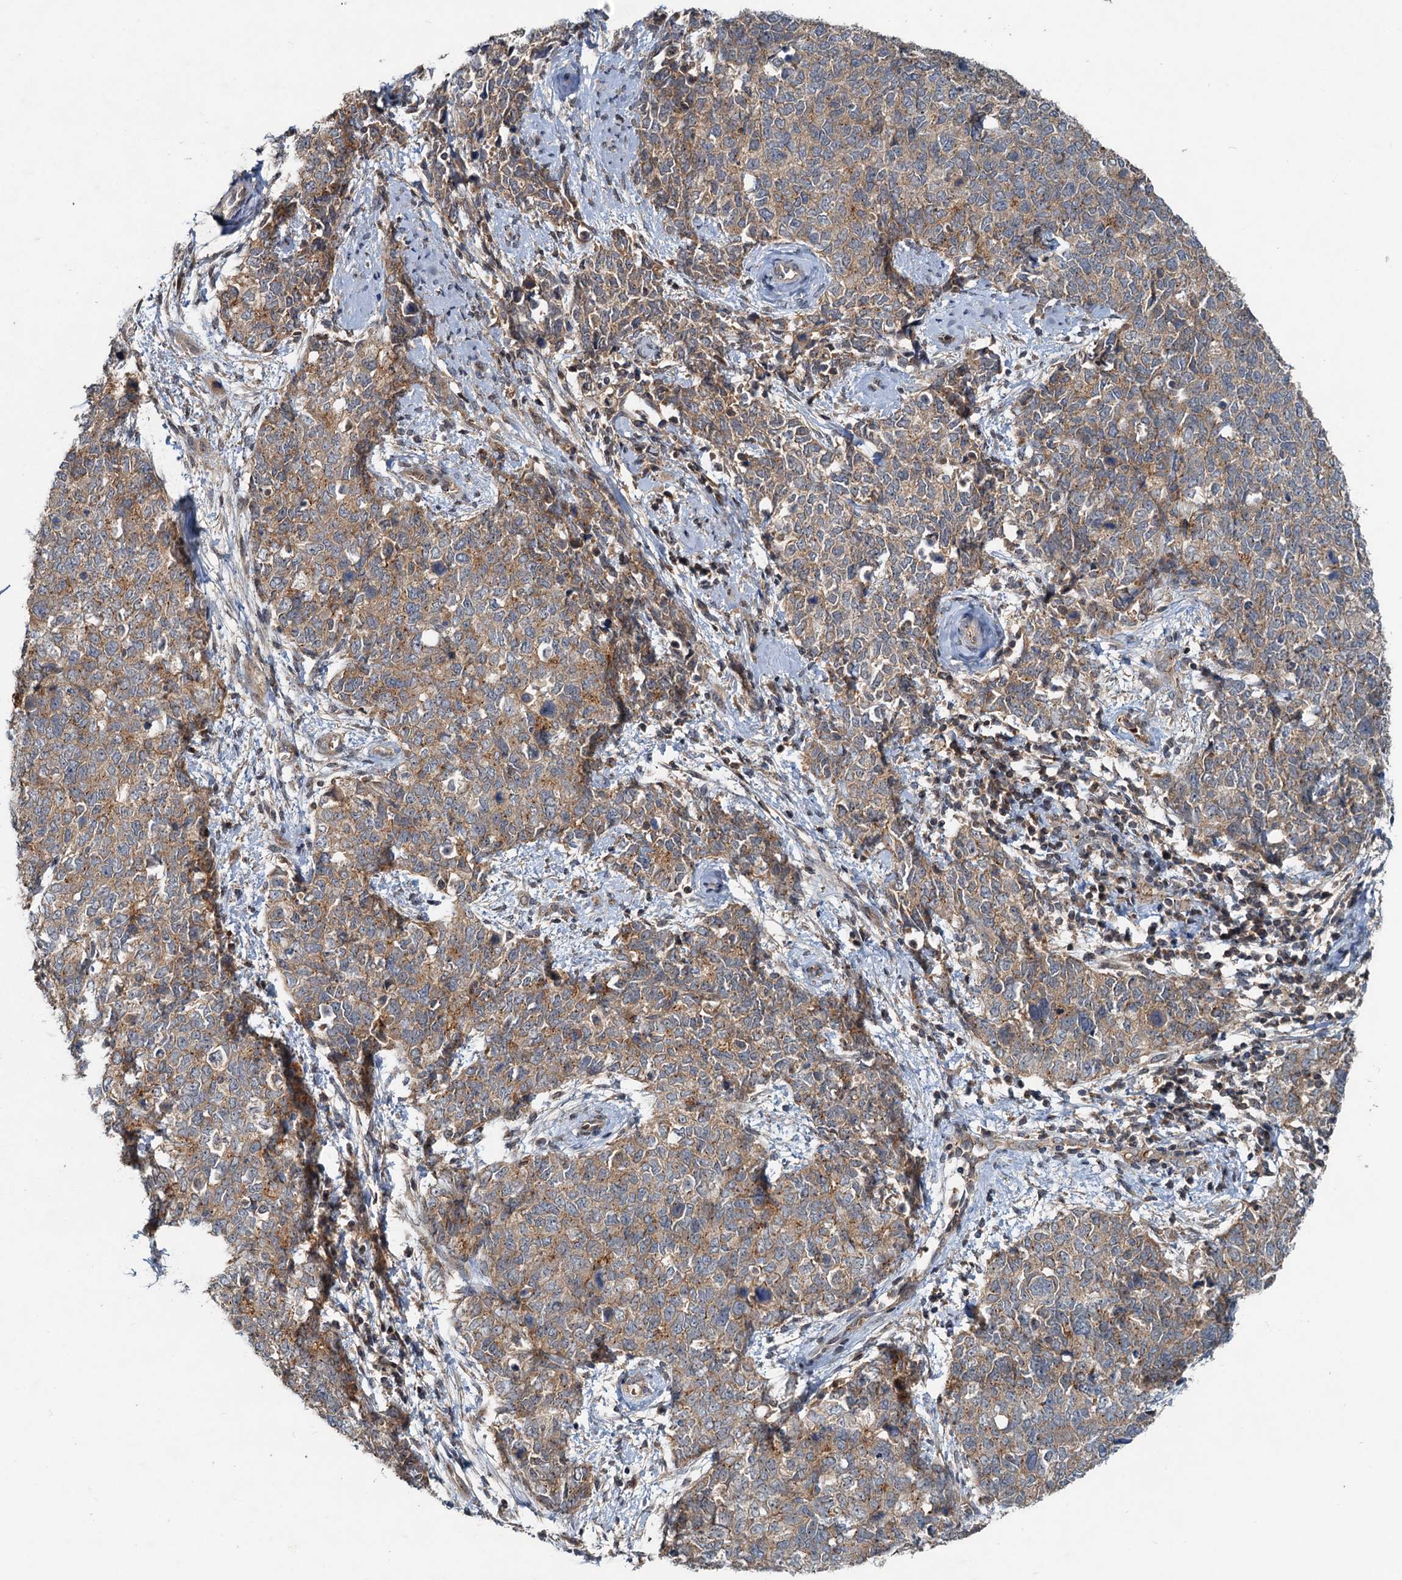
{"staining": {"intensity": "moderate", "quantity": ">75%", "location": "cytoplasmic/membranous"}, "tissue": "cervical cancer", "cell_type": "Tumor cells", "image_type": "cancer", "snomed": [{"axis": "morphology", "description": "Squamous cell carcinoma, NOS"}, {"axis": "topography", "description": "Cervix"}], "caption": "Cervical squamous cell carcinoma tissue exhibits moderate cytoplasmic/membranous positivity in about >75% of tumor cells", "gene": "CEP68", "patient": {"sex": "female", "age": 63}}